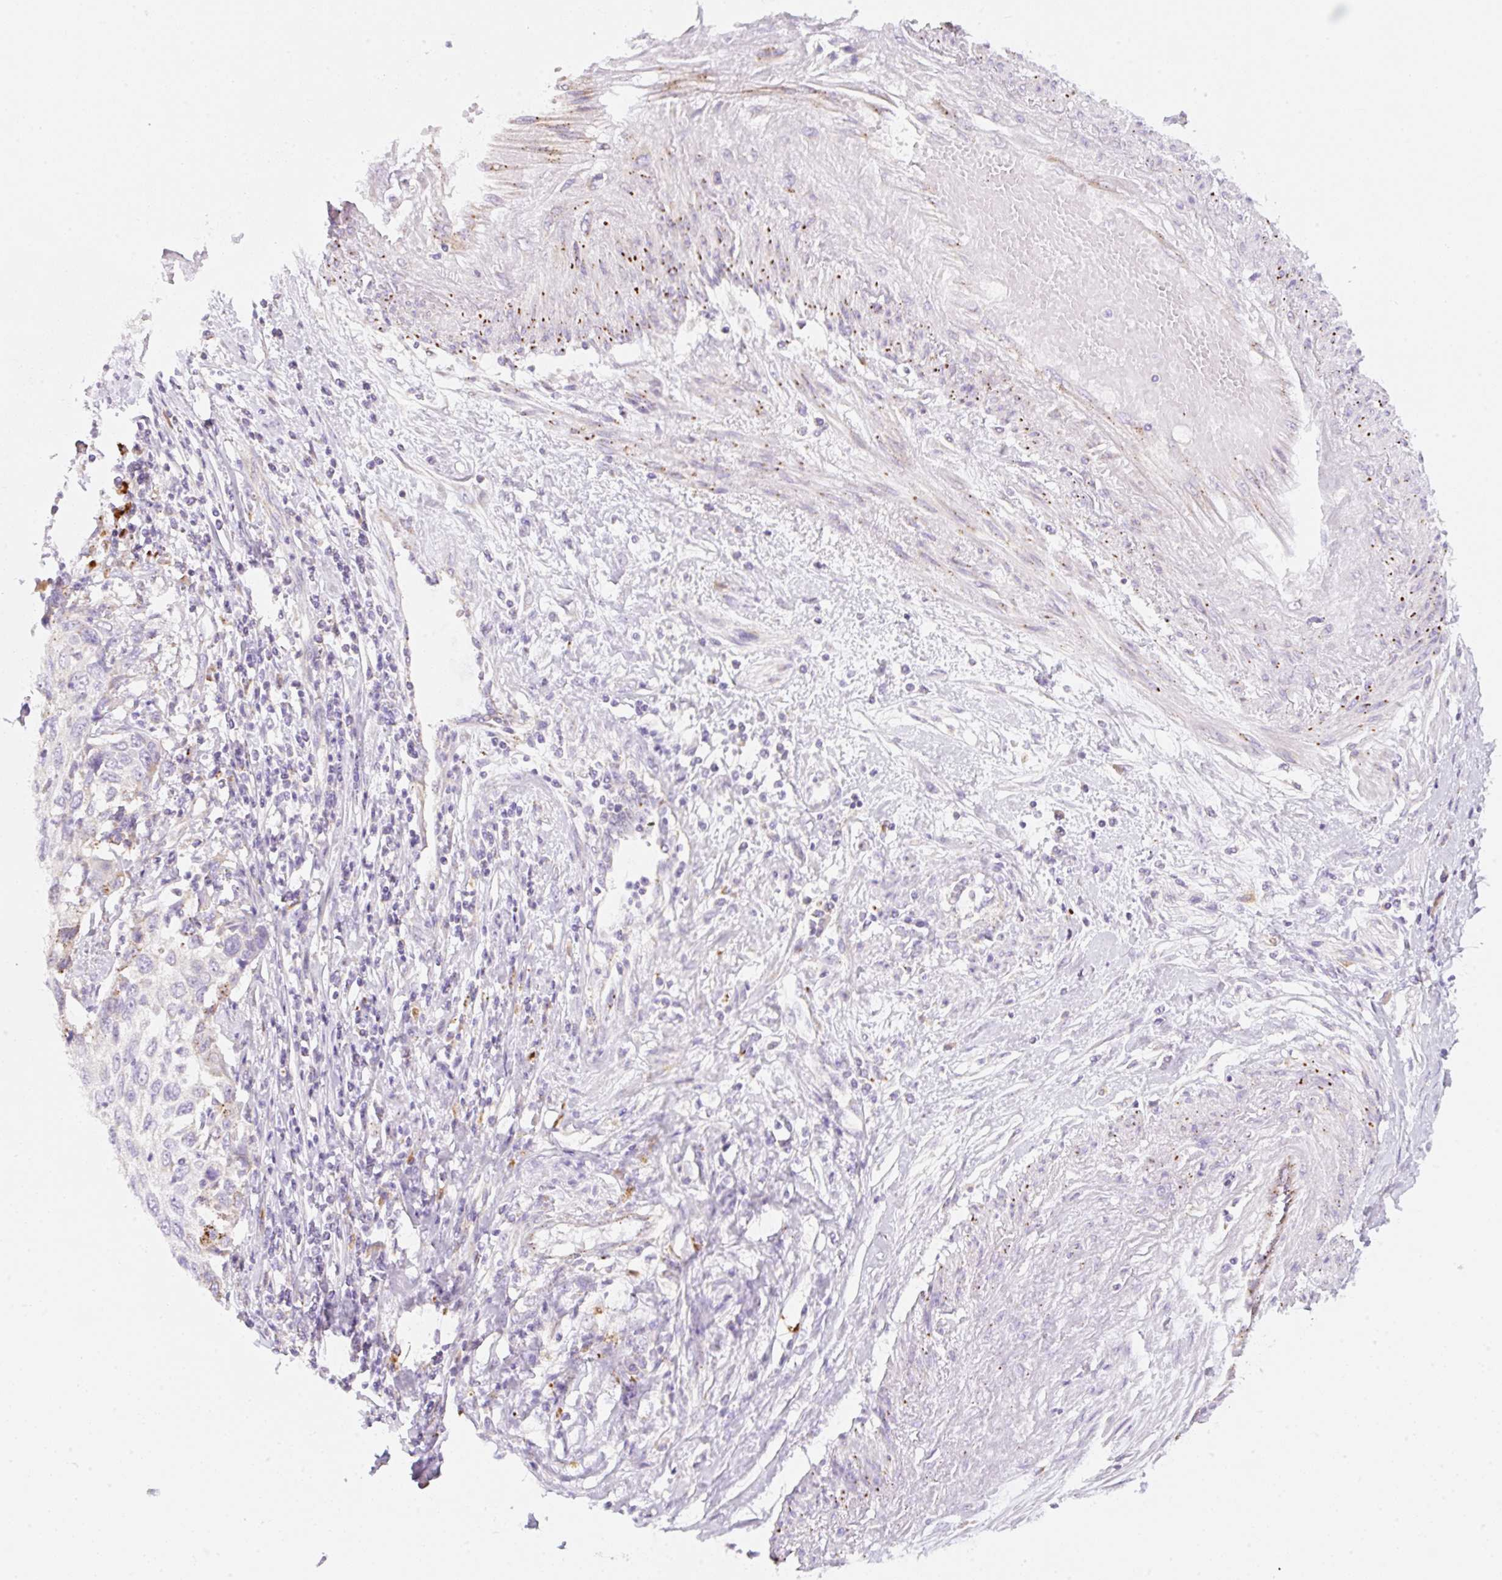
{"staining": {"intensity": "negative", "quantity": "none", "location": "none"}, "tissue": "cervical cancer", "cell_type": "Tumor cells", "image_type": "cancer", "snomed": [{"axis": "morphology", "description": "Squamous cell carcinoma, NOS"}, {"axis": "topography", "description": "Cervix"}], "caption": "DAB (3,3'-diaminobenzidine) immunohistochemical staining of cervical cancer (squamous cell carcinoma) reveals no significant staining in tumor cells. (DAB immunohistochemistry (IHC), high magnification).", "gene": "CLEC3A", "patient": {"sex": "female", "age": 70}}